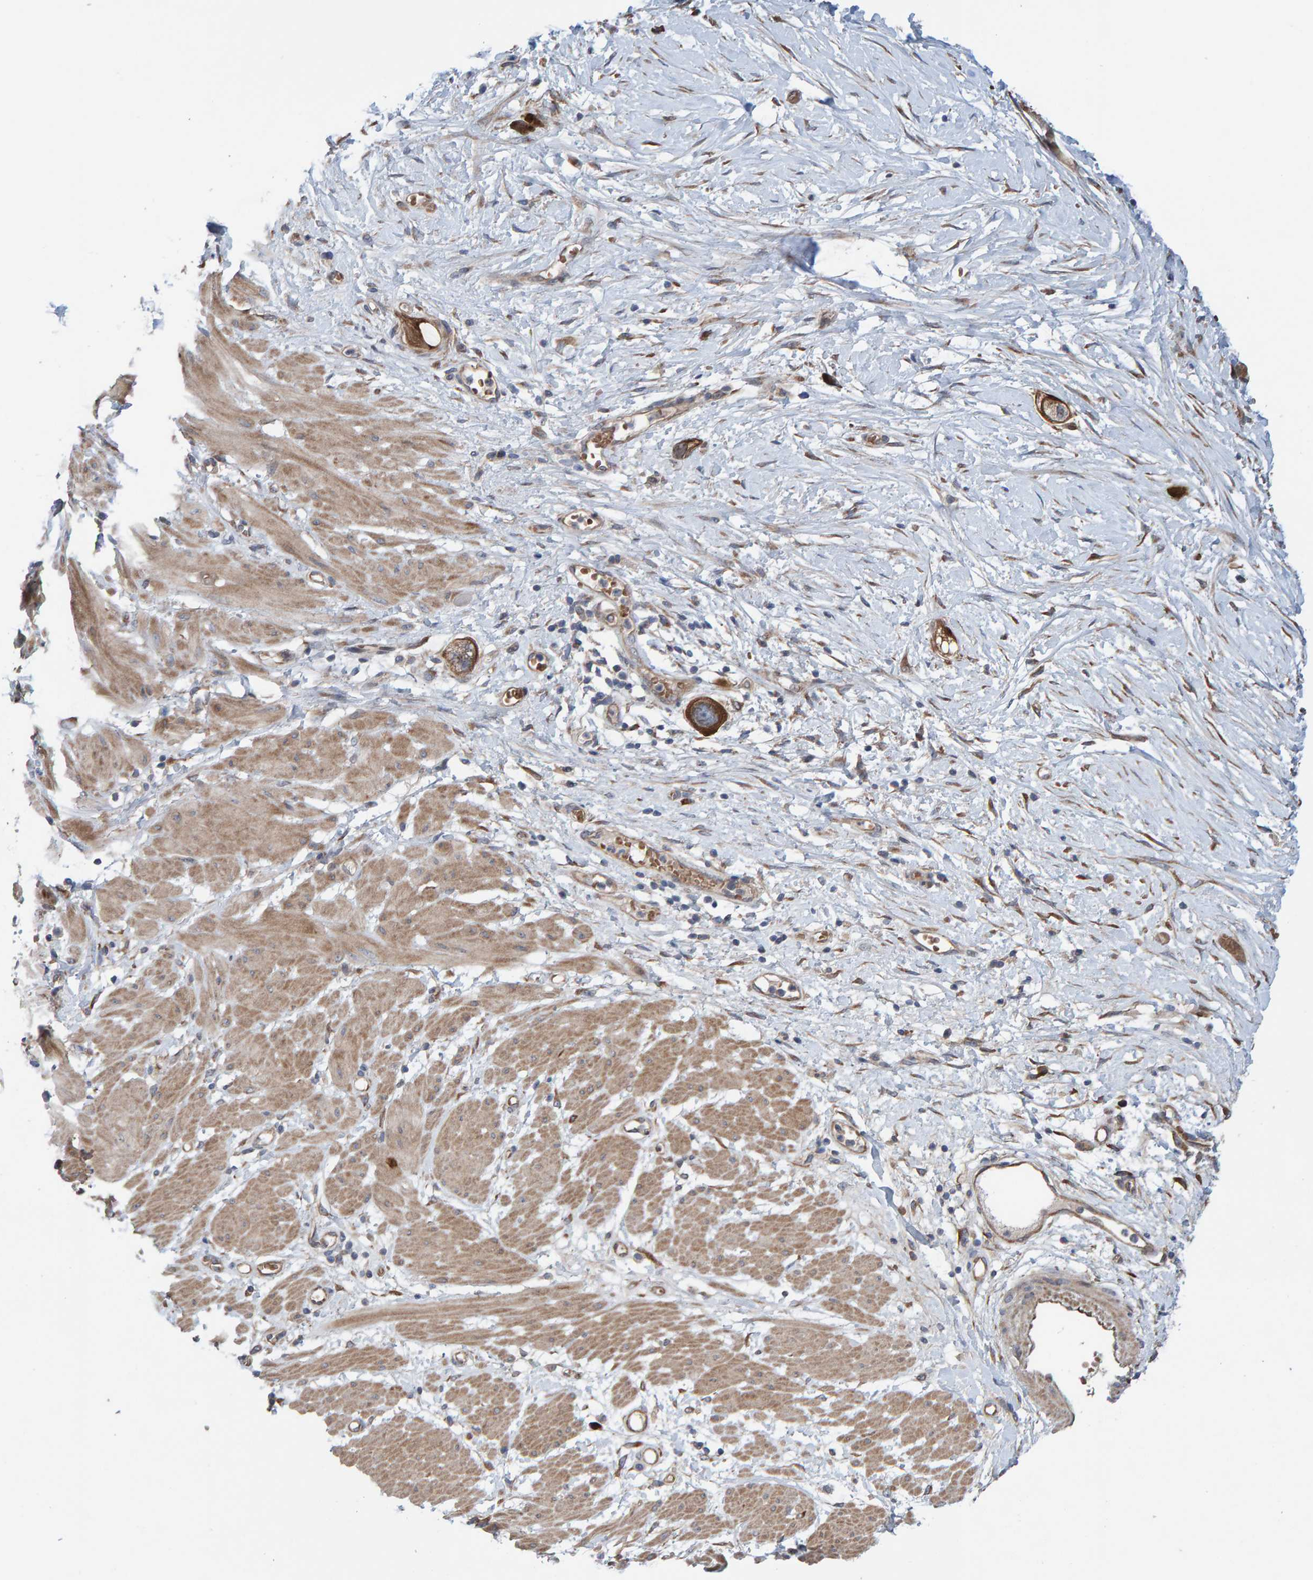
{"staining": {"intensity": "moderate", "quantity": ">75%", "location": "cytoplasmic/membranous"}, "tissue": "stomach cancer", "cell_type": "Tumor cells", "image_type": "cancer", "snomed": [{"axis": "morphology", "description": "Adenocarcinoma, NOS"}, {"axis": "topography", "description": "Stomach"}, {"axis": "topography", "description": "Stomach, lower"}], "caption": "Stomach cancer stained for a protein demonstrates moderate cytoplasmic/membranous positivity in tumor cells. The protein is shown in brown color, while the nuclei are stained blue.", "gene": "LRSAM1", "patient": {"sex": "female", "age": 48}}